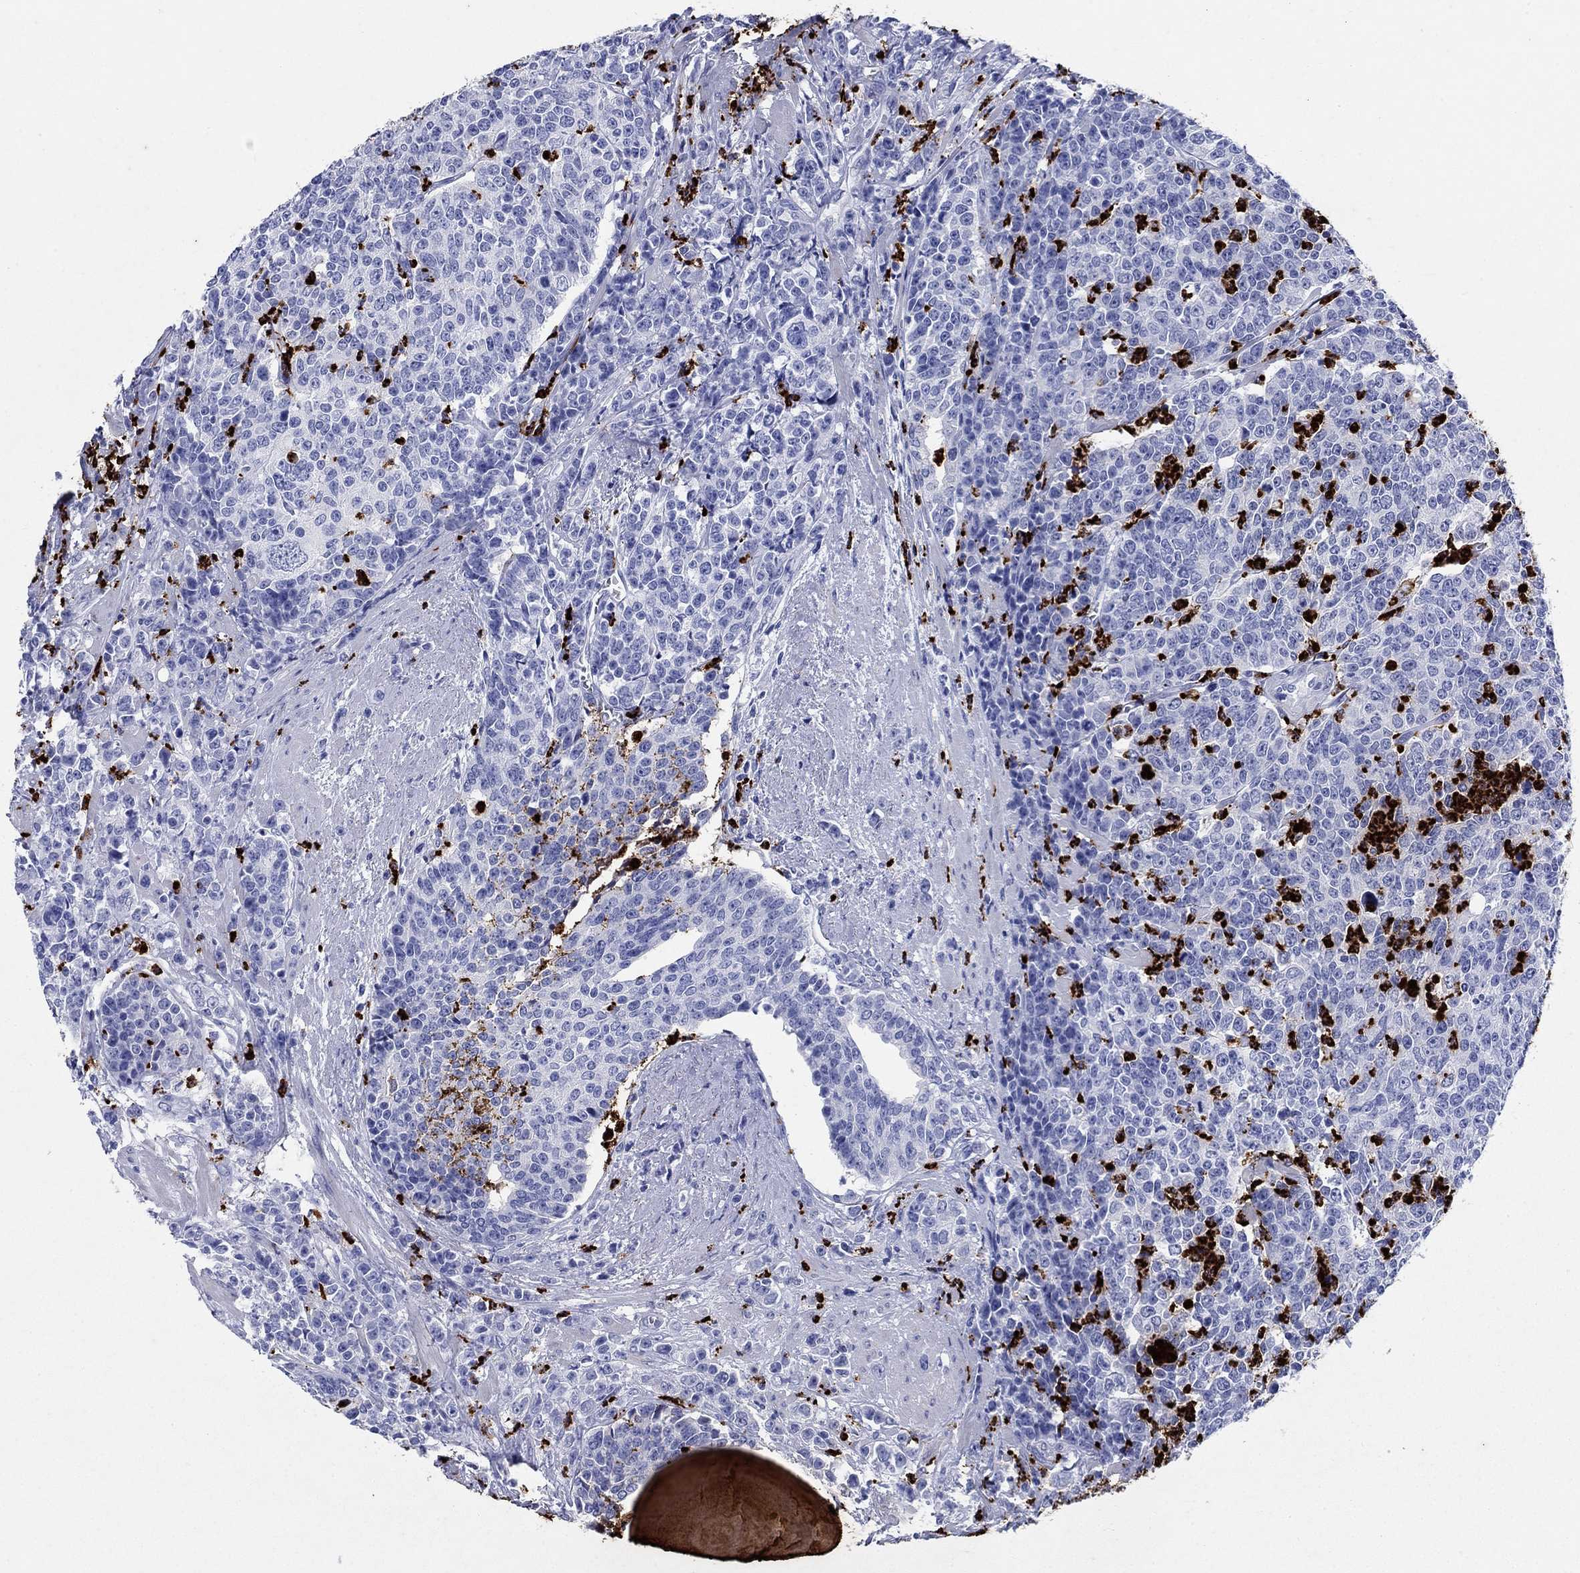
{"staining": {"intensity": "negative", "quantity": "none", "location": "none"}, "tissue": "prostate cancer", "cell_type": "Tumor cells", "image_type": "cancer", "snomed": [{"axis": "morphology", "description": "Adenocarcinoma, NOS"}, {"axis": "topography", "description": "Prostate"}], "caption": "Protein analysis of prostate cancer displays no significant staining in tumor cells.", "gene": "AZU1", "patient": {"sex": "male", "age": 67}}